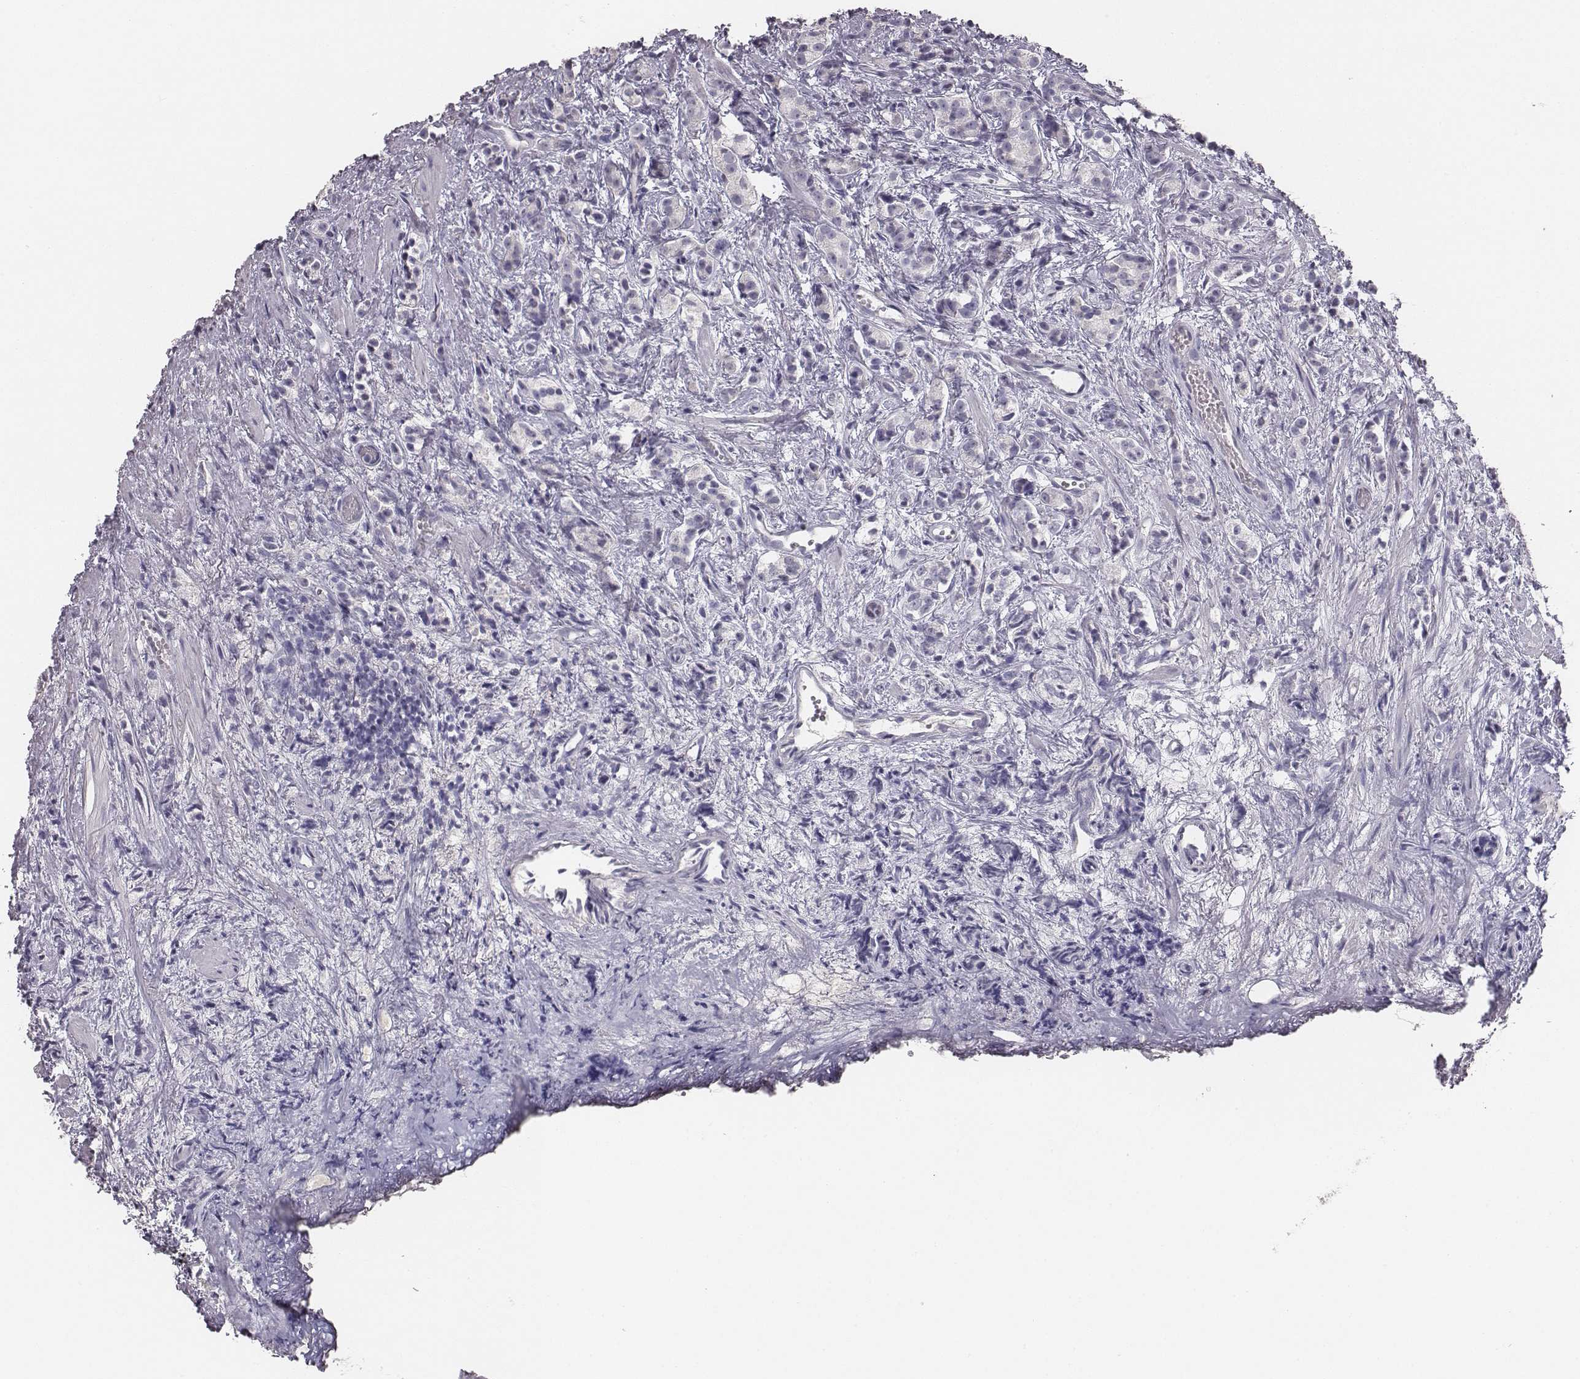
{"staining": {"intensity": "negative", "quantity": "none", "location": "none"}, "tissue": "prostate cancer", "cell_type": "Tumor cells", "image_type": "cancer", "snomed": [{"axis": "morphology", "description": "Adenocarcinoma, High grade"}, {"axis": "topography", "description": "Prostate"}], "caption": "This image is of prostate cancer stained with IHC to label a protein in brown with the nuclei are counter-stained blue. There is no positivity in tumor cells.", "gene": "MYH6", "patient": {"sex": "male", "age": 53}}